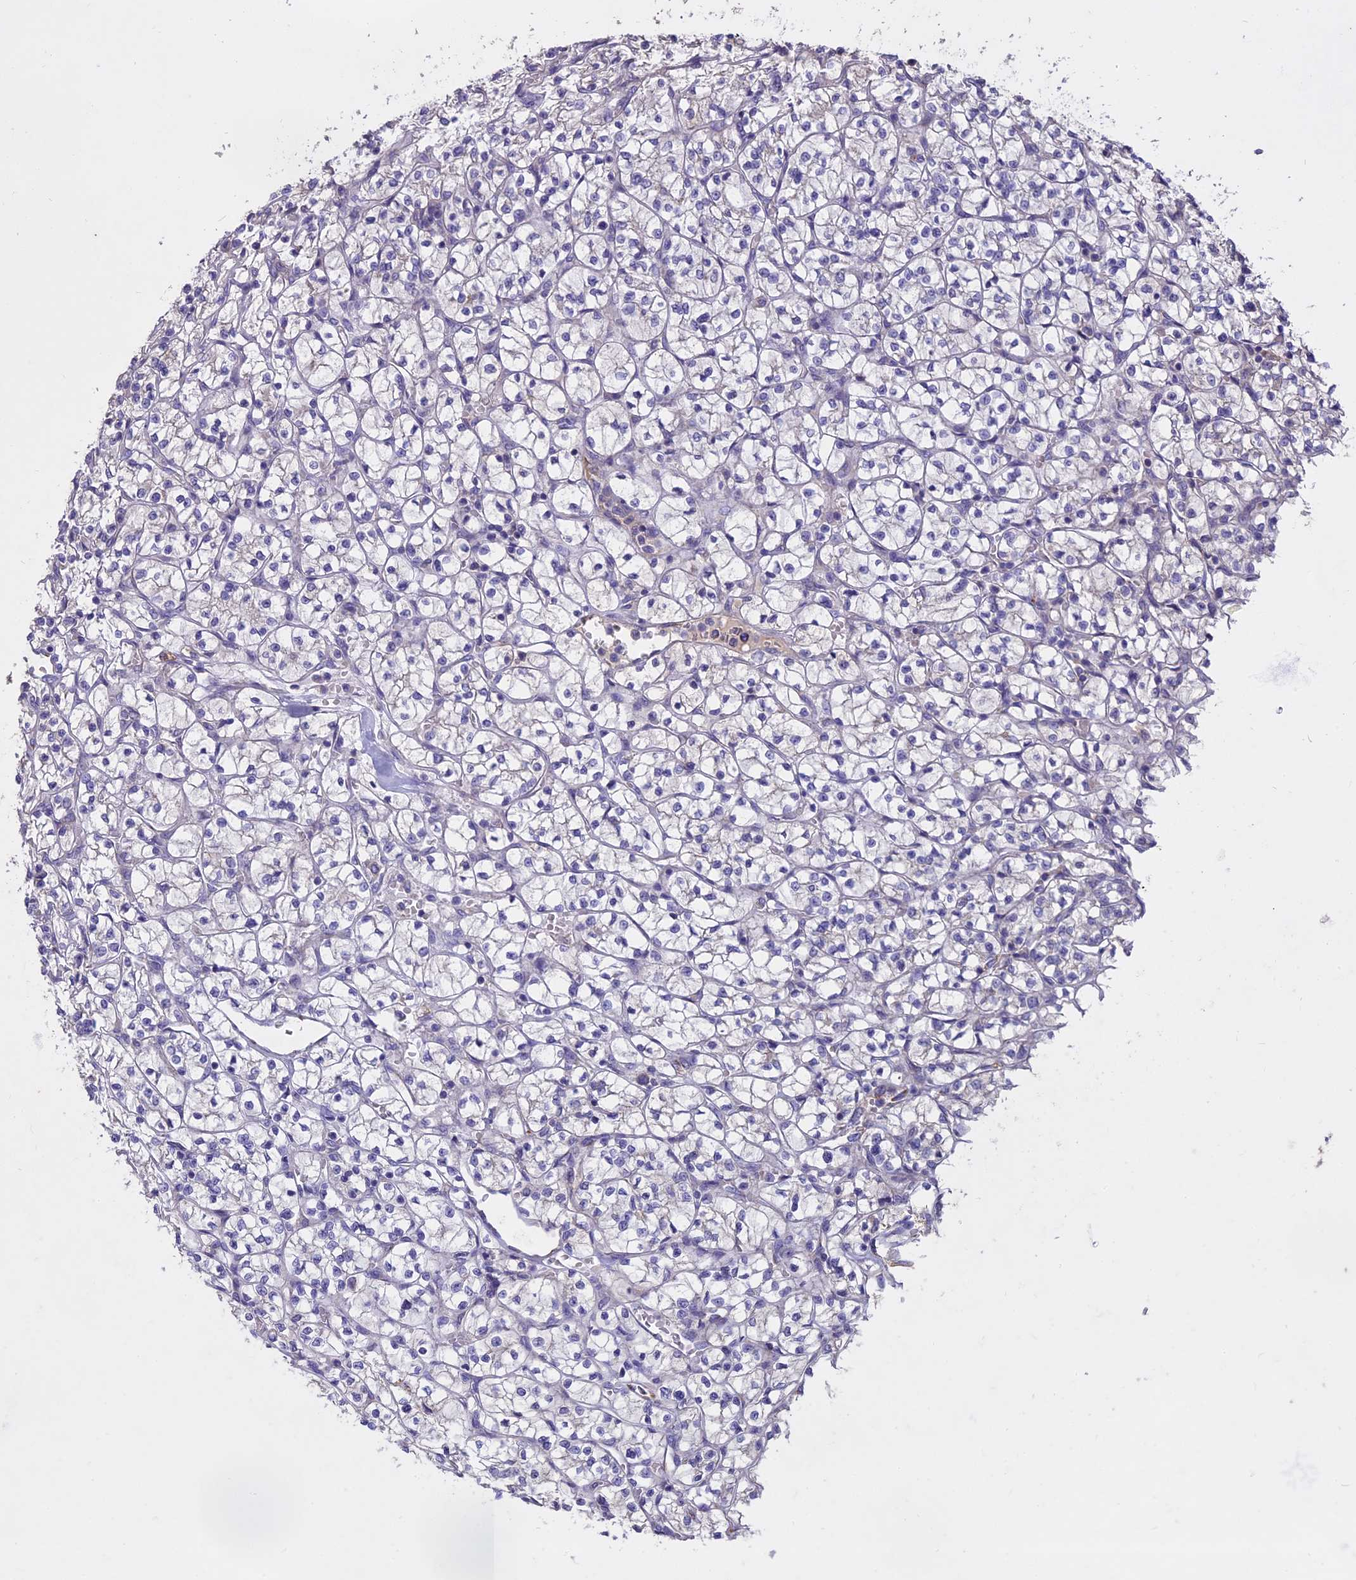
{"staining": {"intensity": "negative", "quantity": "none", "location": "none"}, "tissue": "renal cancer", "cell_type": "Tumor cells", "image_type": "cancer", "snomed": [{"axis": "morphology", "description": "Adenocarcinoma, NOS"}, {"axis": "topography", "description": "Kidney"}], "caption": "Immunohistochemistry (IHC) photomicrograph of neoplastic tissue: adenocarcinoma (renal) stained with DAB (3,3'-diaminobenzidine) reveals no significant protein staining in tumor cells.", "gene": "WFDC2", "patient": {"sex": "female", "age": 64}}